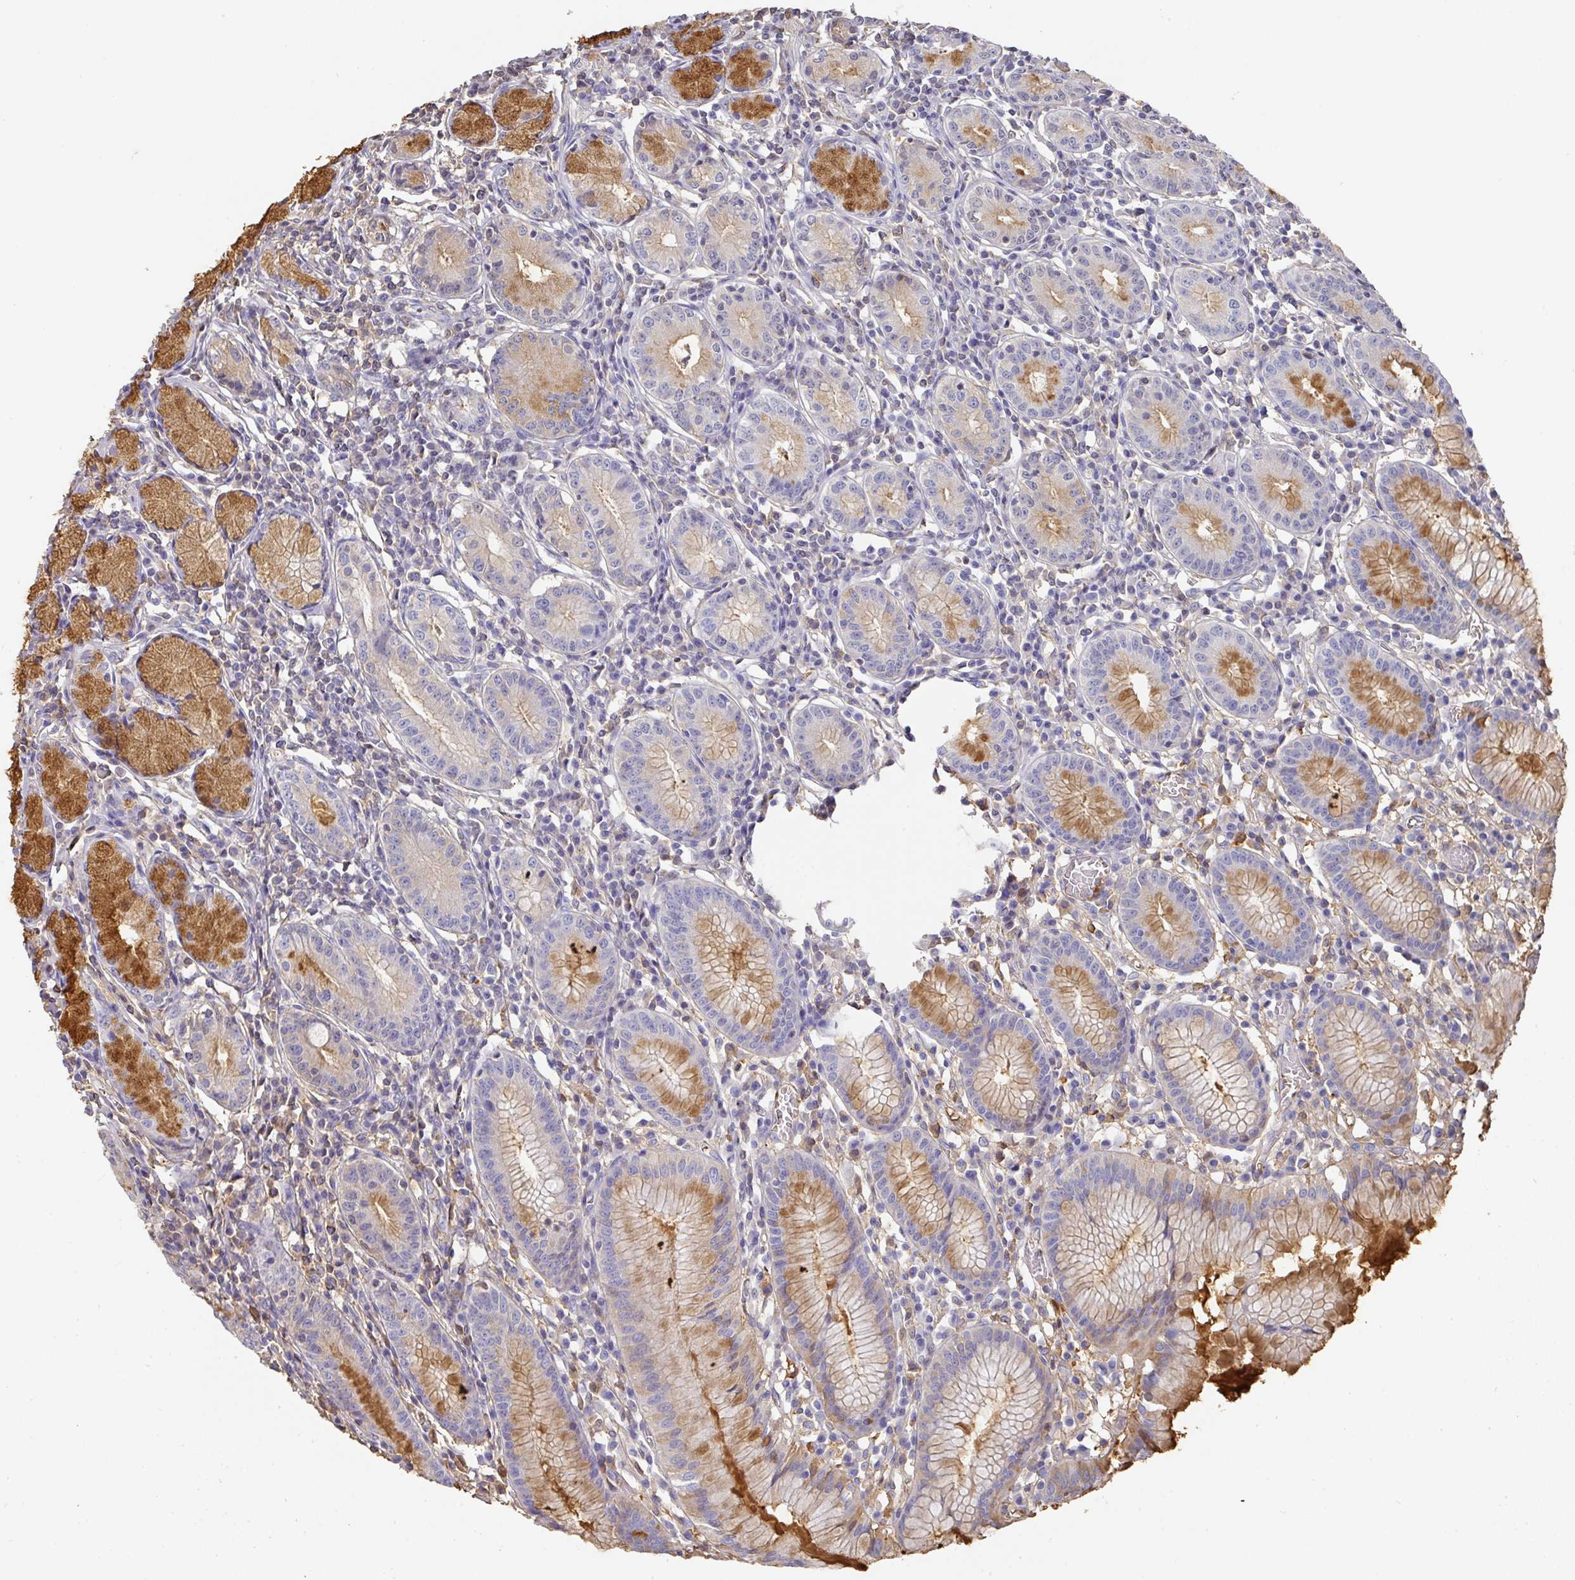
{"staining": {"intensity": "moderate", "quantity": "25%-75%", "location": "cytoplasmic/membranous"}, "tissue": "stomach", "cell_type": "Glandular cells", "image_type": "normal", "snomed": [{"axis": "morphology", "description": "Normal tissue, NOS"}, {"axis": "topography", "description": "Stomach"}], "caption": "Protein analysis of normal stomach displays moderate cytoplasmic/membranous expression in about 25%-75% of glandular cells.", "gene": "ALB", "patient": {"sex": "male", "age": 55}}